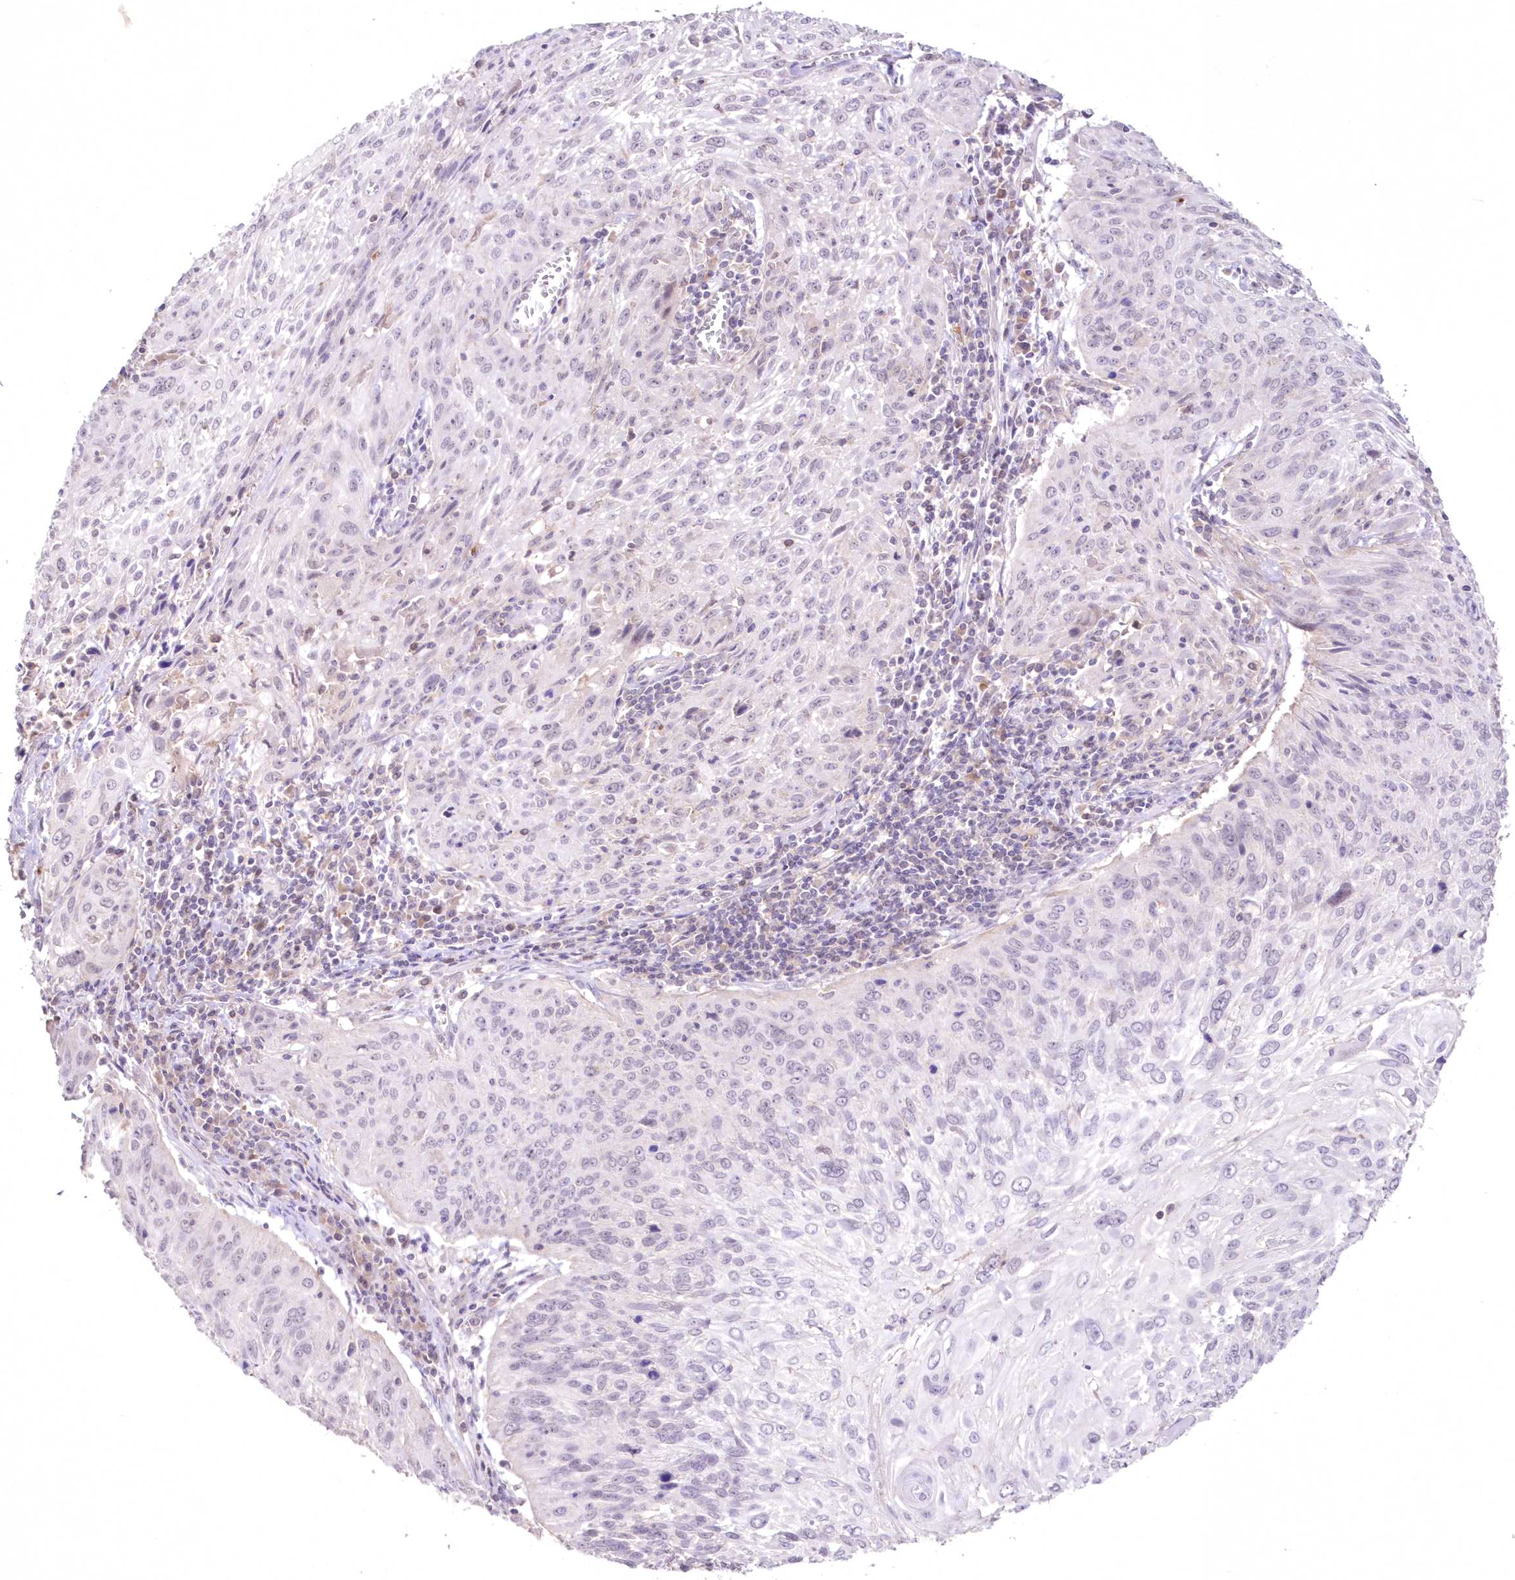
{"staining": {"intensity": "negative", "quantity": "none", "location": "none"}, "tissue": "cervical cancer", "cell_type": "Tumor cells", "image_type": "cancer", "snomed": [{"axis": "morphology", "description": "Squamous cell carcinoma, NOS"}, {"axis": "topography", "description": "Cervix"}], "caption": "Immunohistochemistry (IHC) micrograph of neoplastic tissue: cervical squamous cell carcinoma stained with DAB (3,3'-diaminobenzidine) exhibits no significant protein expression in tumor cells.", "gene": "NEU4", "patient": {"sex": "female", "age": 51}}